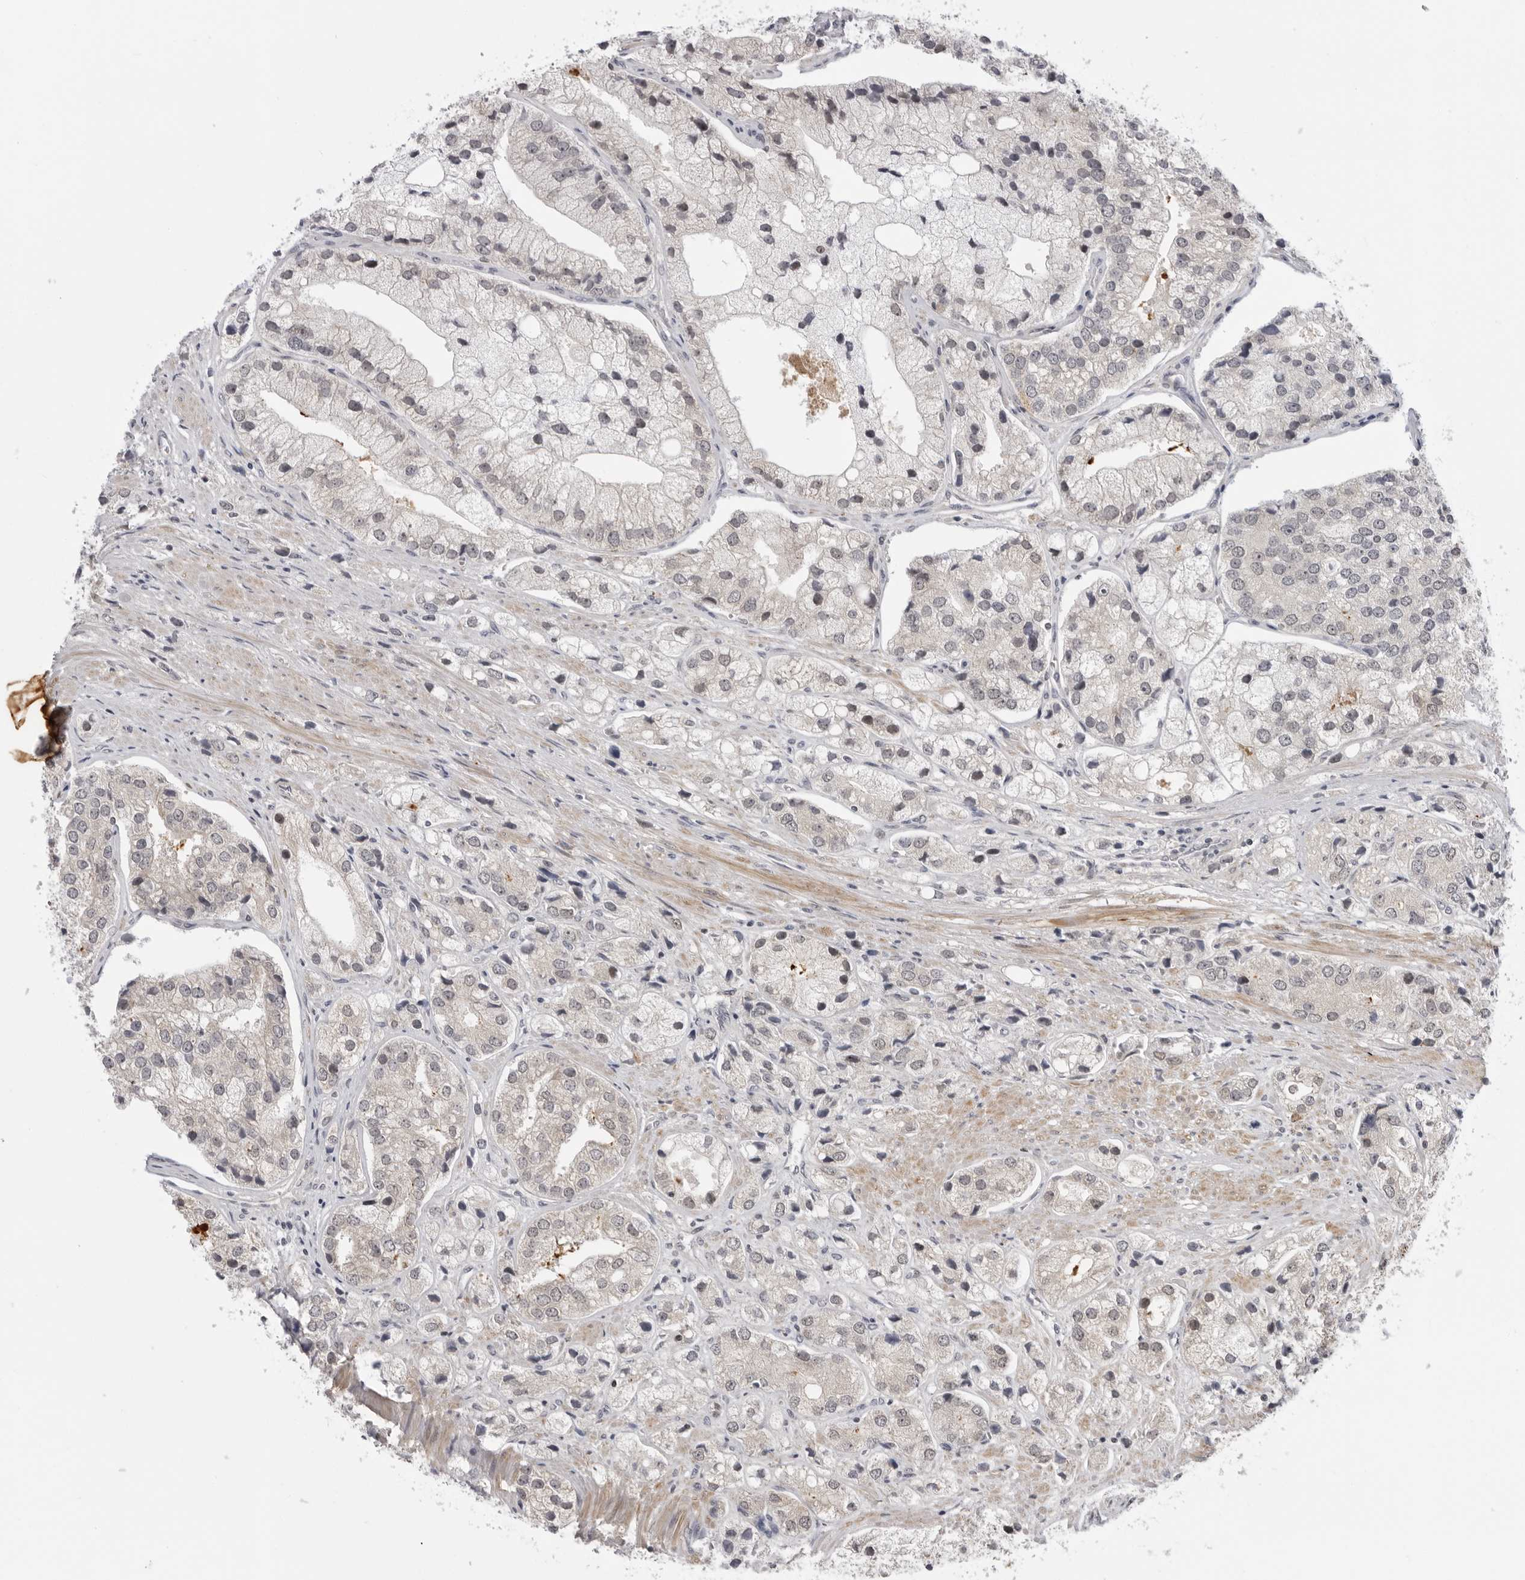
{"staining": {"intensity": "weak", "quantity": "25%-75%", "location": "nuclear"}, "tissue": "prostate cancer", "cell_type": "Tumor cells", "image_type": "cancer", "snomed": [{"axis": "morphology", "description": "Adenocarcinoma, High grade"}, {"axis": "topography", "description": "Prostate"}], "caption": "A micrograph of high-grade adenocarcinoma (prostate) stained for a protein shows weak nuclear brown staining in tumor cells. (DAB IHC, brown staining for protein, blue staining for nuclei).", "gene": "ALPK2", "patient": {"sex": "male", "age": 50}}